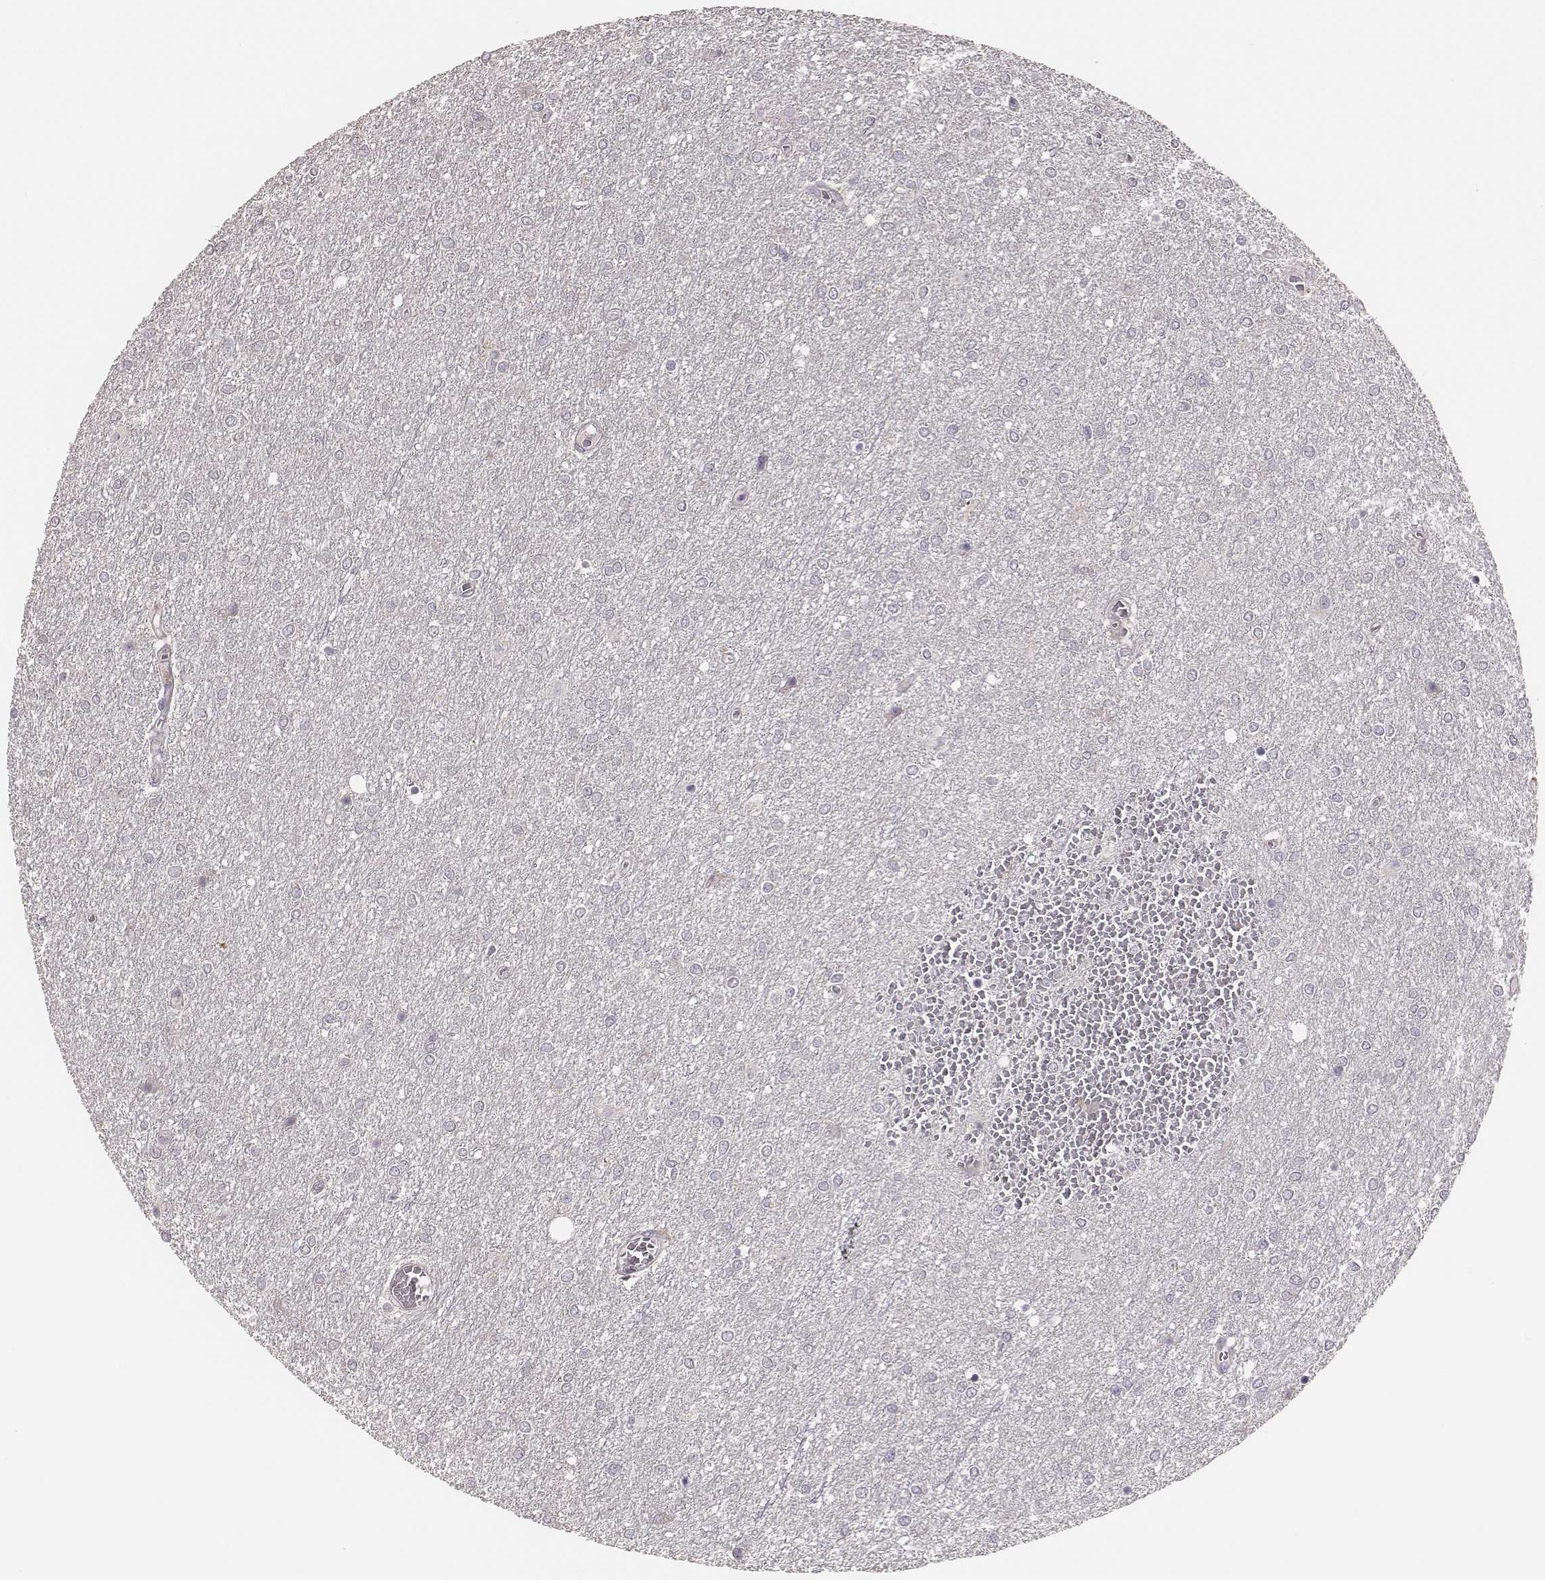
{"staining": {"intensity": "negative", "quantity": "none", "location": "none"}, "tissue": "glioma", "cell_type": "Tumor cells", "image_type": "cancer", "snomed": [{"axis": "morphology", "description": "Glioma, malignant, High grade"}, {"axis": "topography", "description": "Brain"}], "caption": "DAB (3,3'-diaminobenzidine) immunohistochemical staining of human malignant glioma (high-grade) displays no significant expression in tumor cells.", "gene": "HAVCR1", "patient": {"sex": "female", "age": 61}}